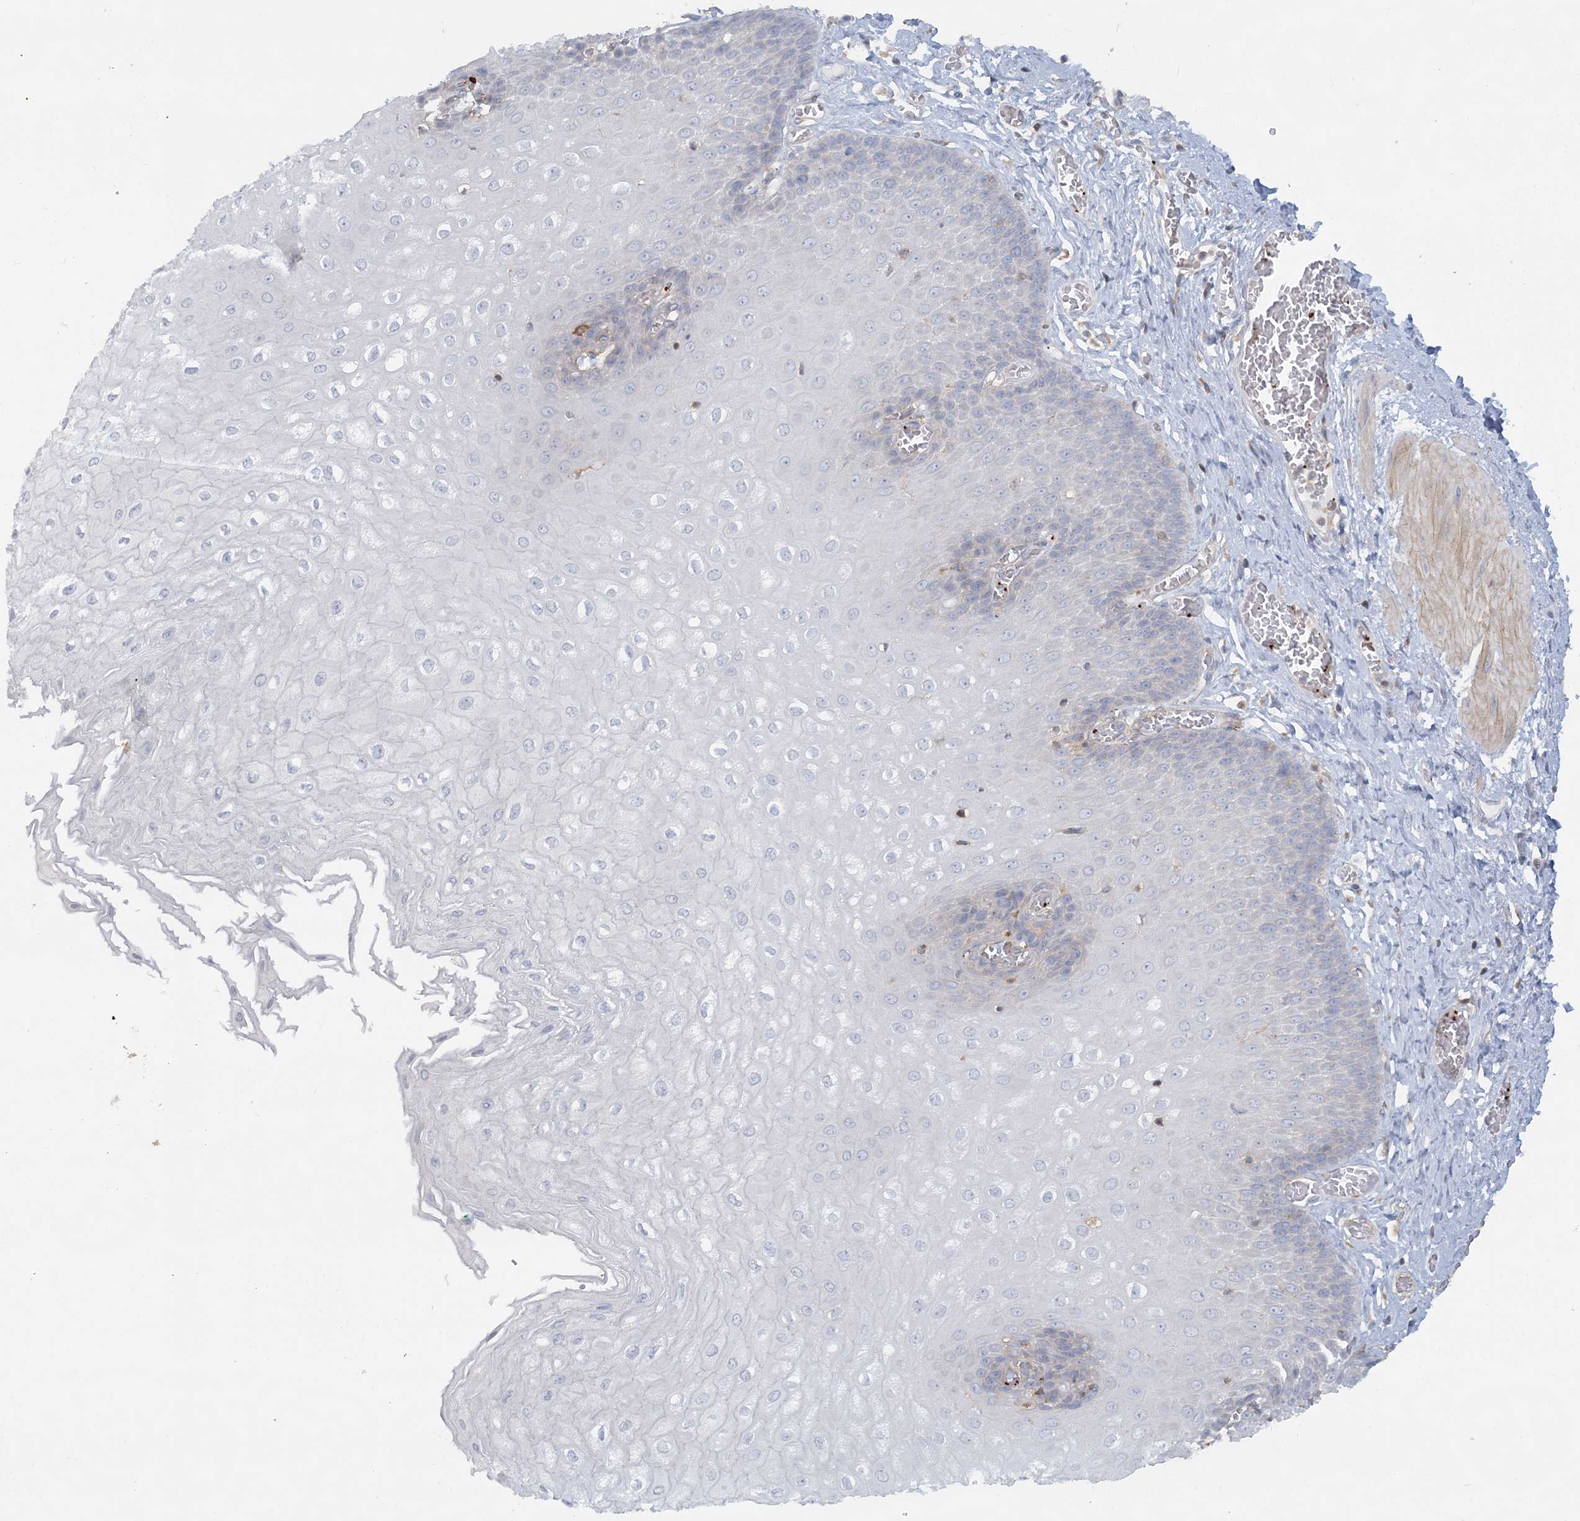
{"staining": {"intensity": "negative", "quantity": "none", "location": "none"}, "tissue": "esophagus", "cell_type": "Squamous epithelial cells", "image_type": "normal", "snomed": [{"axis": "morphology", "description": "Normal tissue, NOS"}, {"axis": "topography", "description": "Esophagus"}], "caption": "DAB immunohistochemical staining of benign human esophagus reveals no significant expression in squamous epithelial cells.", "gene": "CUEDC2", "patient": {"sex": "male", "age": 60}}